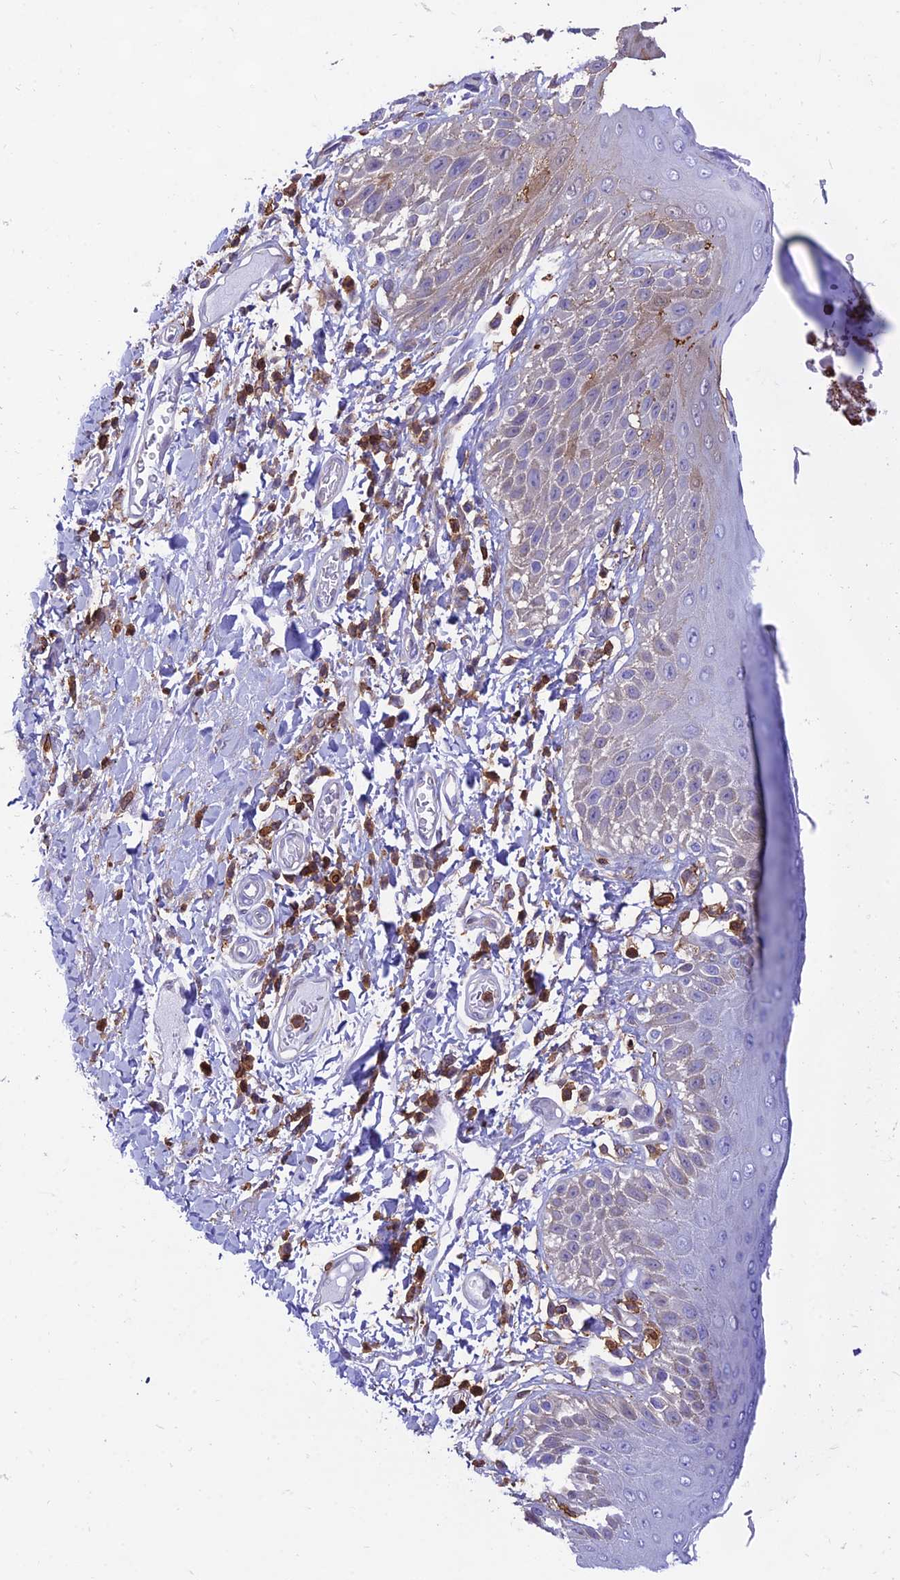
{"staining": {"intensity": "weak", "quantity": "<25%", "location": "cytoplasmic/membranous"}, "tissue": "skin", "cell_type": "Epidermal cells", "image_type": "normal", "snomed": [{"axis": "morphology", "description": "Normal tissue, NOS"}, {"axis": "topography", "description": "Anal"}], "caption": "Immunohistochemistry (IHC) image of benign skin stained for a protein (brown), which shows no staining in epidermal cells. (DAB immunohistochemistry, high magnification).", "gene": "SREK1IP1", "patient": {"sex": "male", "age": 44}}